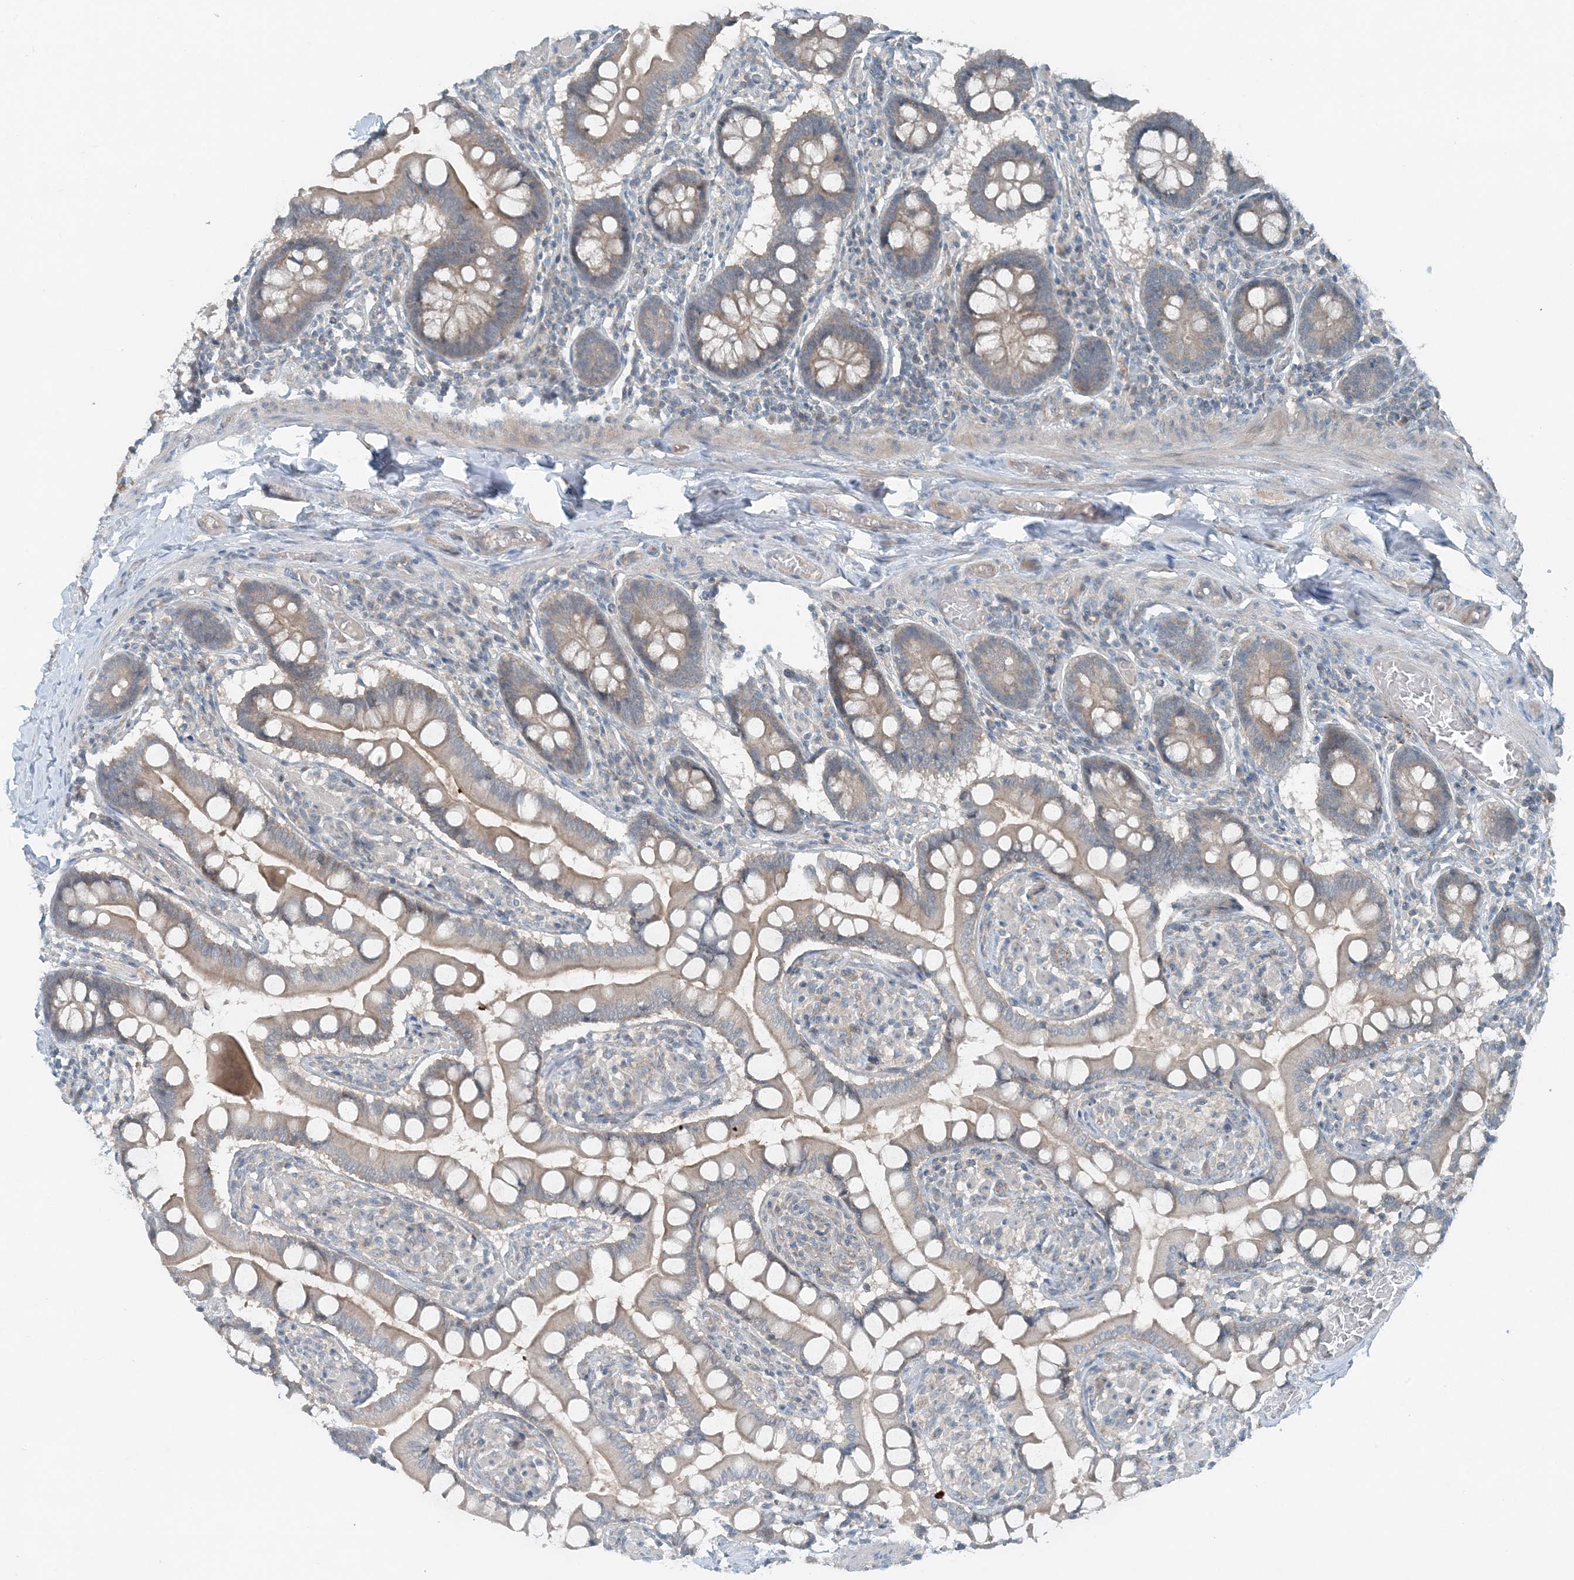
{"staining": {"intensity": "weak", "quantity": "<25%", "location": "cytoplasmic/membranous"}, "tissue": "small intestine", "cell_type": "Glandular cells", "image_type": "normal", "snomed": [{"axis": "morphology", "description": "Normal tissue, NOS"}, {"axis": "topography", "description": "Small intestine"}], "caption": "Protein analysis of unremarkable small intestine demonstrates no significant expression in glandular cells.", "gene": "MITD1", "patient": {"sex": "male", "age": 41}}